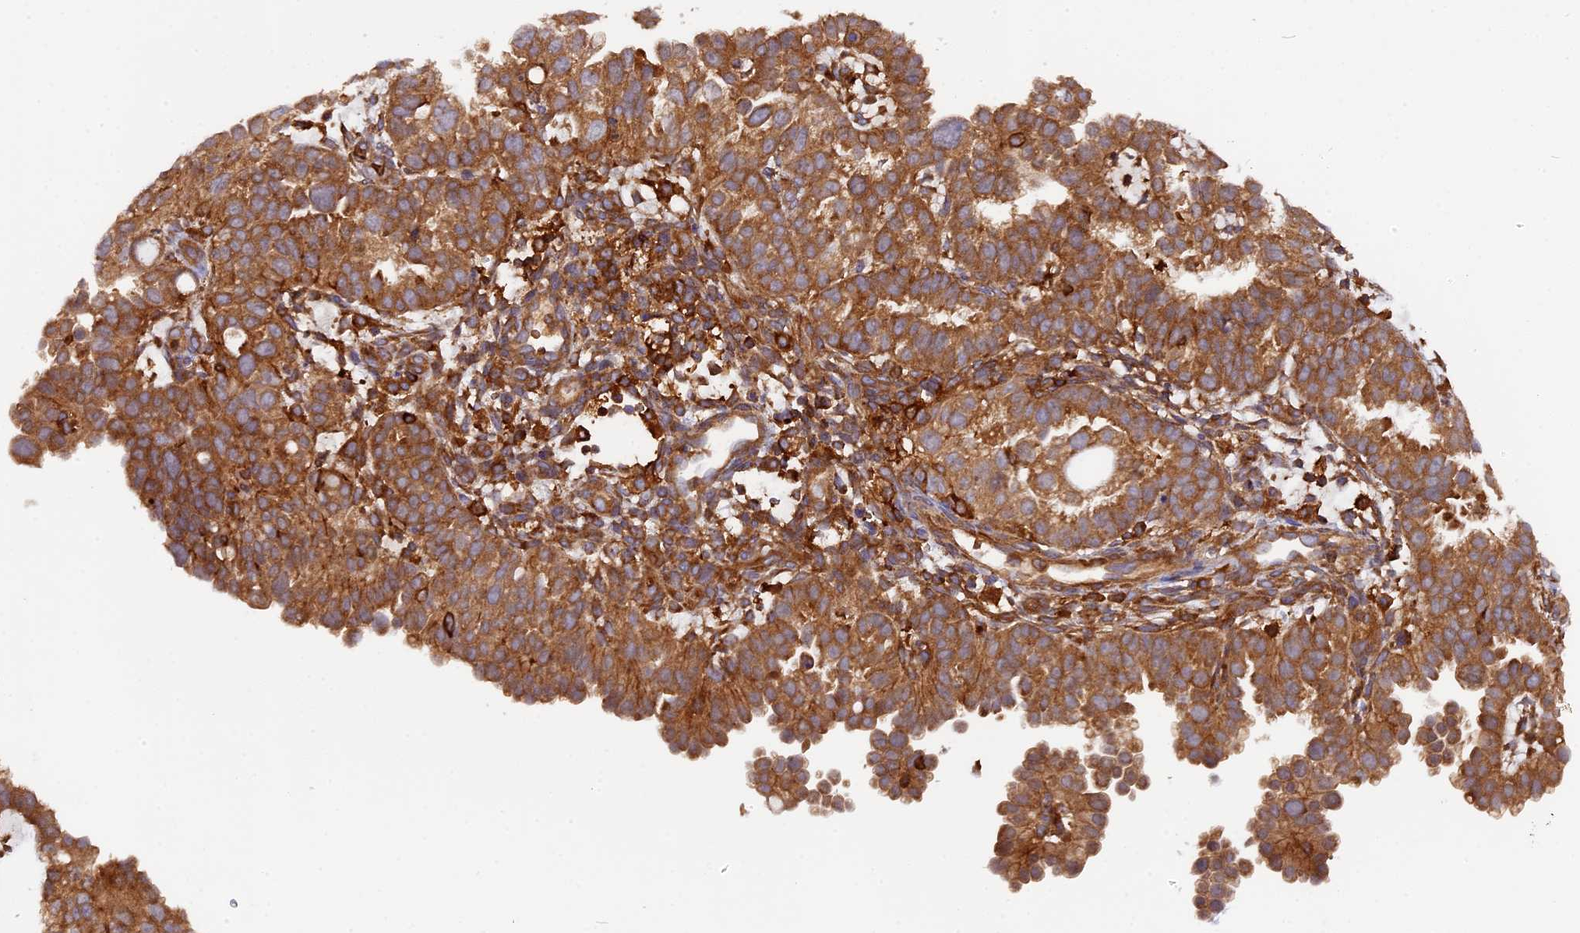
{"staining": {"intensity": "strong", "quantity": ">75%", "location": "cytoplasmic/membranous"}, "tissue": "endometrial cancer", "cell_type": "Tumor cells", "image_type": "cancer", "snomed": [{"axis": "morphology", "description": "Adenocarcinoma, NOS"}, {"axis": "topography", "description": "Endometrium"}], "caption": "About >75% of tumor cells in human endometrial cancer show strong cytoplasmic/membranous protein staining as visualized by brown immunohistochemical staining.", "gene": "MYO9B", "patient": {"sex": "female", "age": 85}}